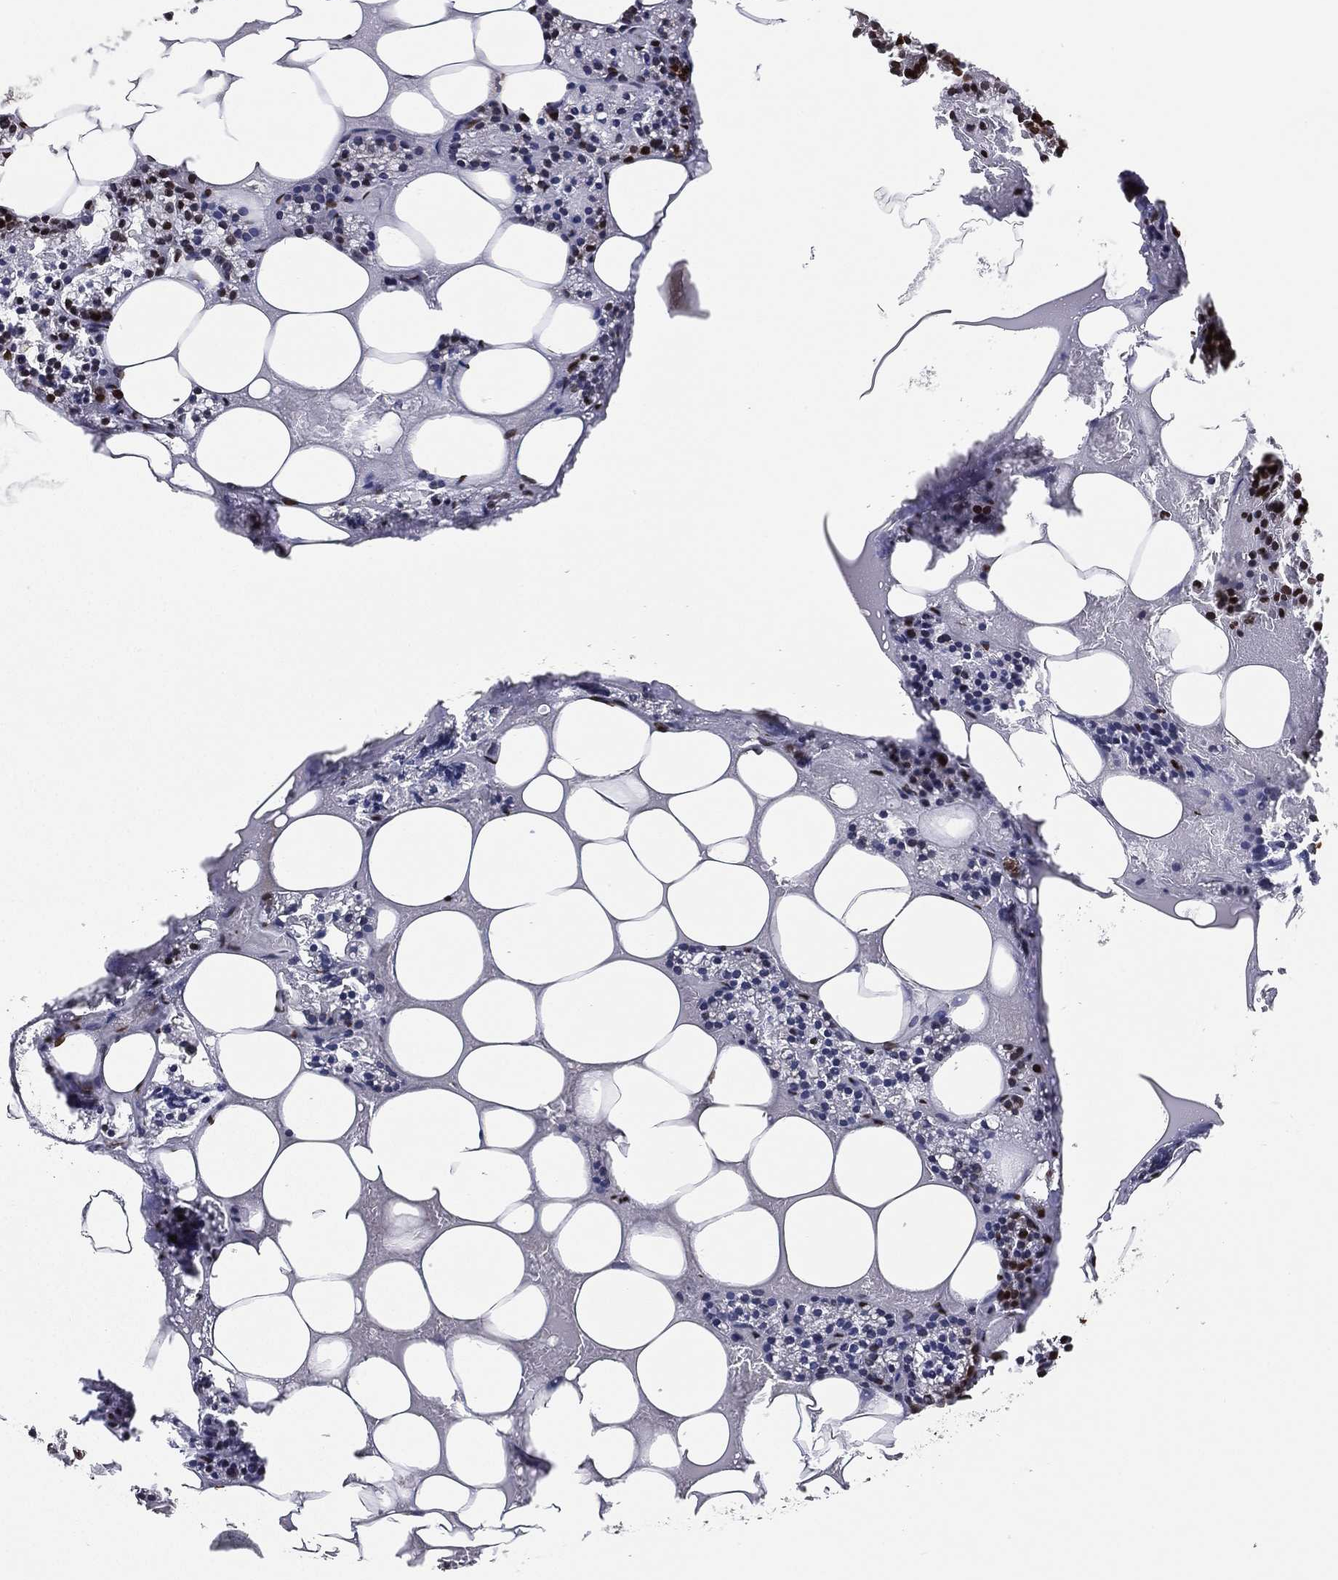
{"staining": {"intensity": "strong", "quantity": "25%-75%", "location": "nuclear"}, "tissue": "parathyroid gland", "cell_type": "Glandular cells", "image_type": "normal", "snomed": [{"axis": "morphology", "description": "Normal tissue, NOS"}, {"axis": "topography", "description": "Parathyroid gland"}], "caption": "Glandular cells exhibit high levels of strong nuclear positivity in about 25%-75% of cells in benign parathyroid gland. (DAB = brown stain, brightfield microscopy at high magnification).", "gene": "LMNB1", "patient": {"sex": "female", "age": 83}}